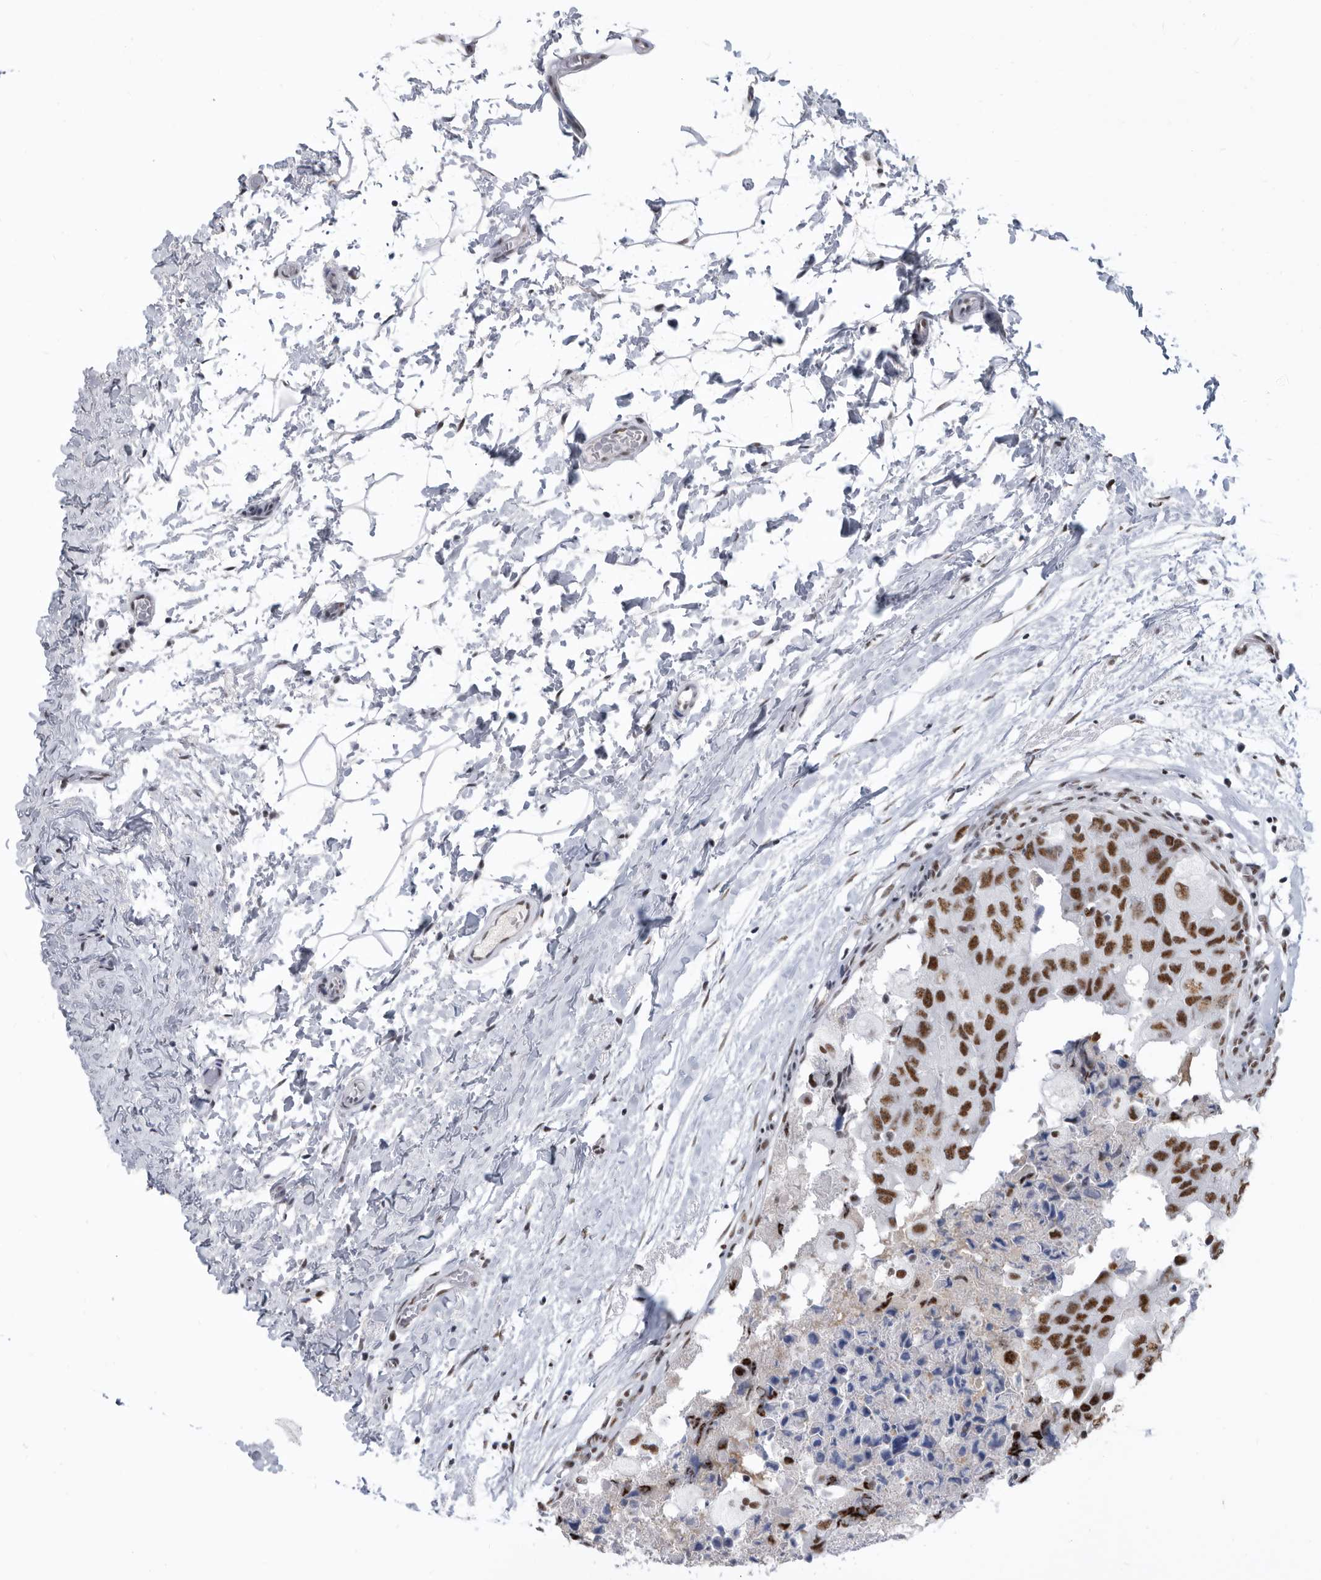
{"staining": {"intensity": "strong", "quantity": ">75%", "location": "nuclear"}, "tissue": "breast cancer", "cell_type": "Tumor cells", "image_type": "cancer", "snomed": [{"axis": "morphology", "description": "Duct carcinoma"}, {"axis": "topography", "description": "Breast"}], "caption": "Breast infiltrating ductal carcinoma stained with a protein marker exhibits strong staining in tumor cells.", "gene": "SF3A1", "patient": {"sex": "female", "age": 62}}